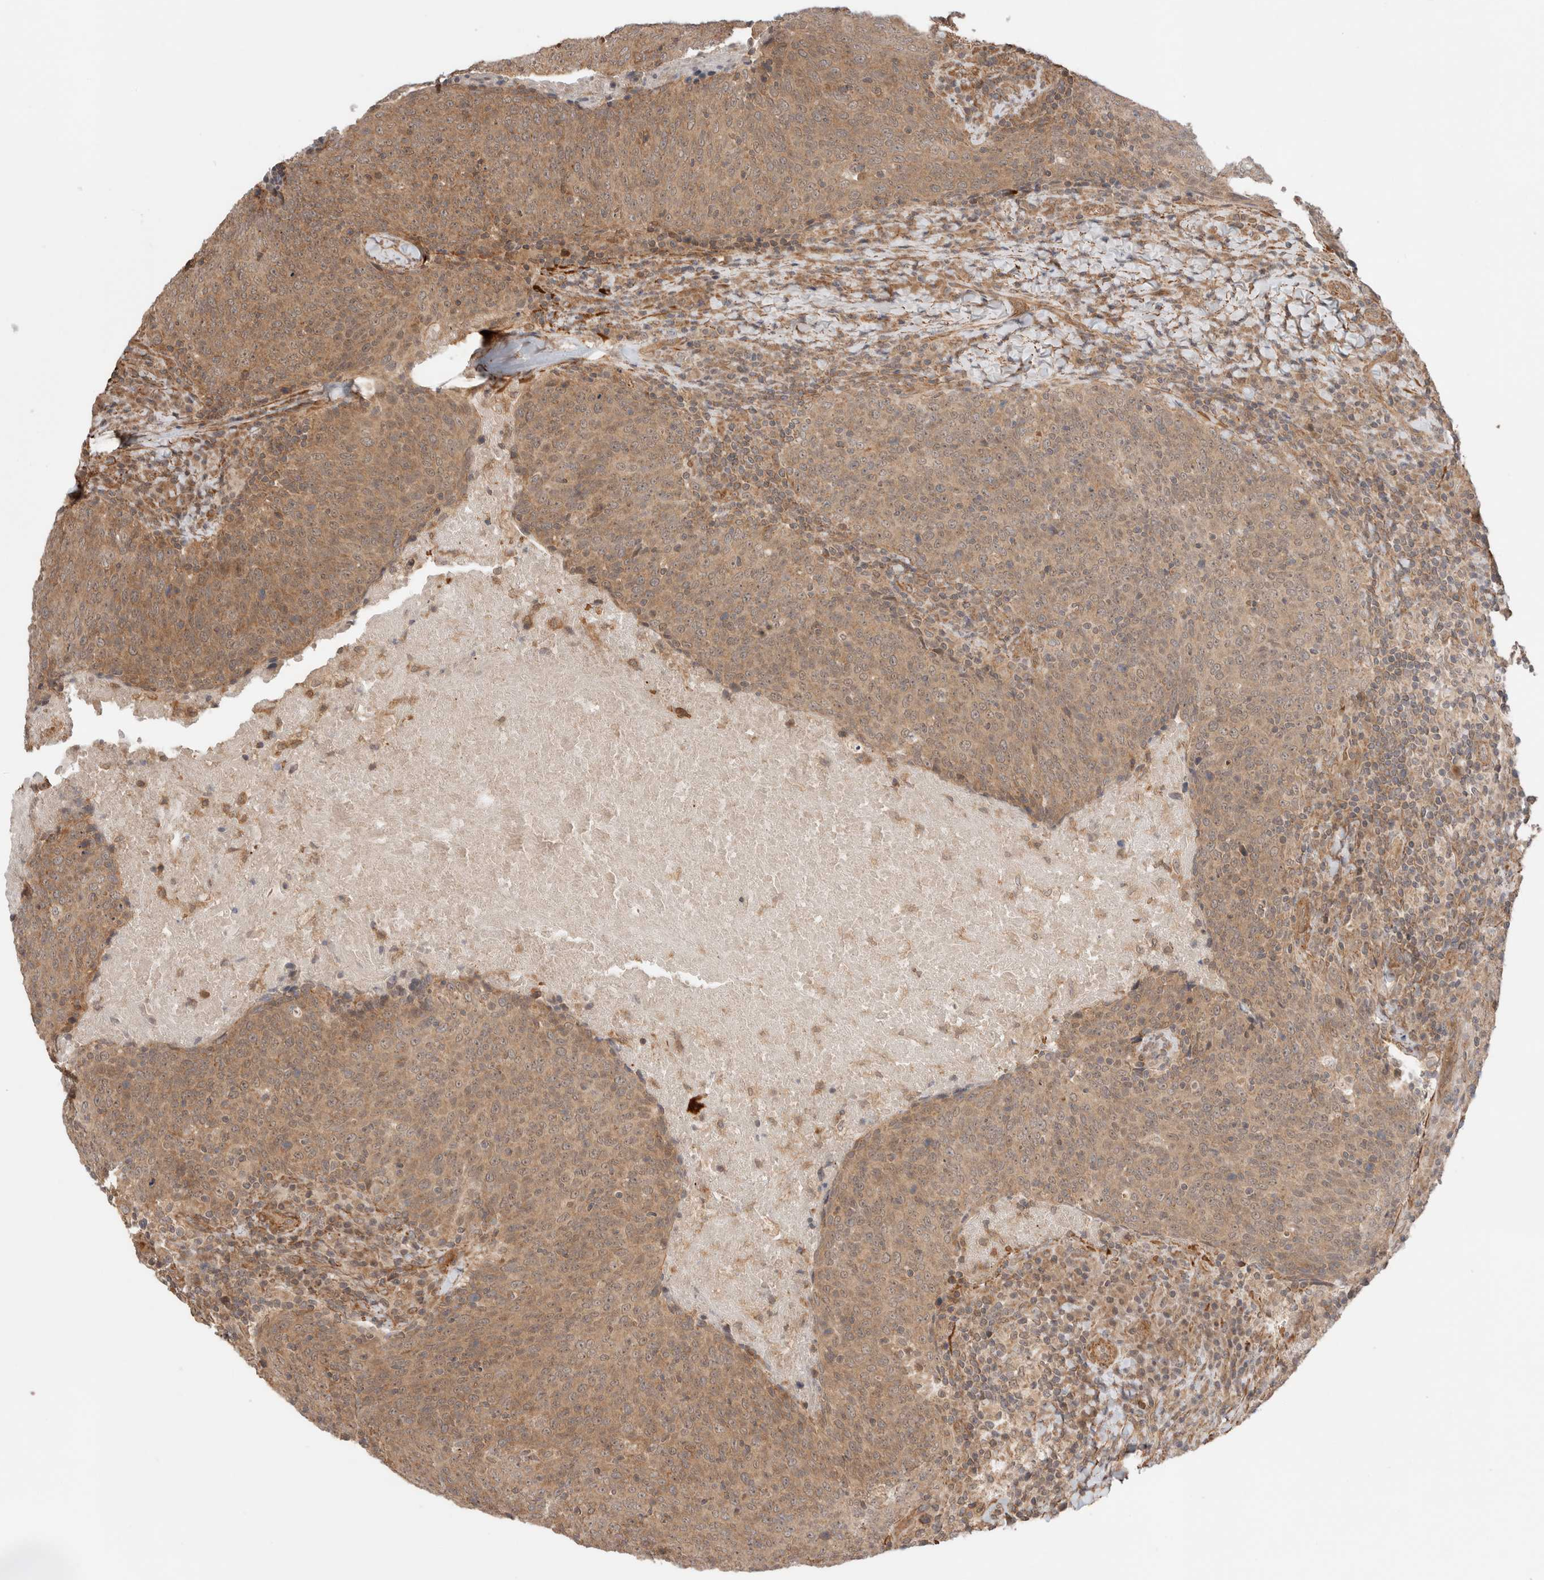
{"staining": {"intensity": "moderate", "quantity": ">75%", "location": "cytoplasmic/membranous"}, "tissue": "head and neck cancer", "cell_type": "Tumor cells", "image_type": "cancer", "snomed": [{"axis": "morphology", "description": "Squamous cell carcinoma, NOS"}, {"axis": "morphology", "description": "Squamous cell carcinoma, metastatic, NOS"}, {"axis": "topography", "description": "Lymph node"}, {"axis": "topography", "description": "Head-Neck"}], "caption": "Protein expression by immunohistochemistry reveals moderate cytoplasmic/membranous expression in about >75% of tumor cells in head and neck cancer. The protein of interest is stained brown, and the nuclei are stained in blue (DAB (3,3'-diaminobenzidine) IHC with brightfield microscopy, high magnification).", "gene": "ZNF649", "patient": {"sex": "male", "age": 62}}